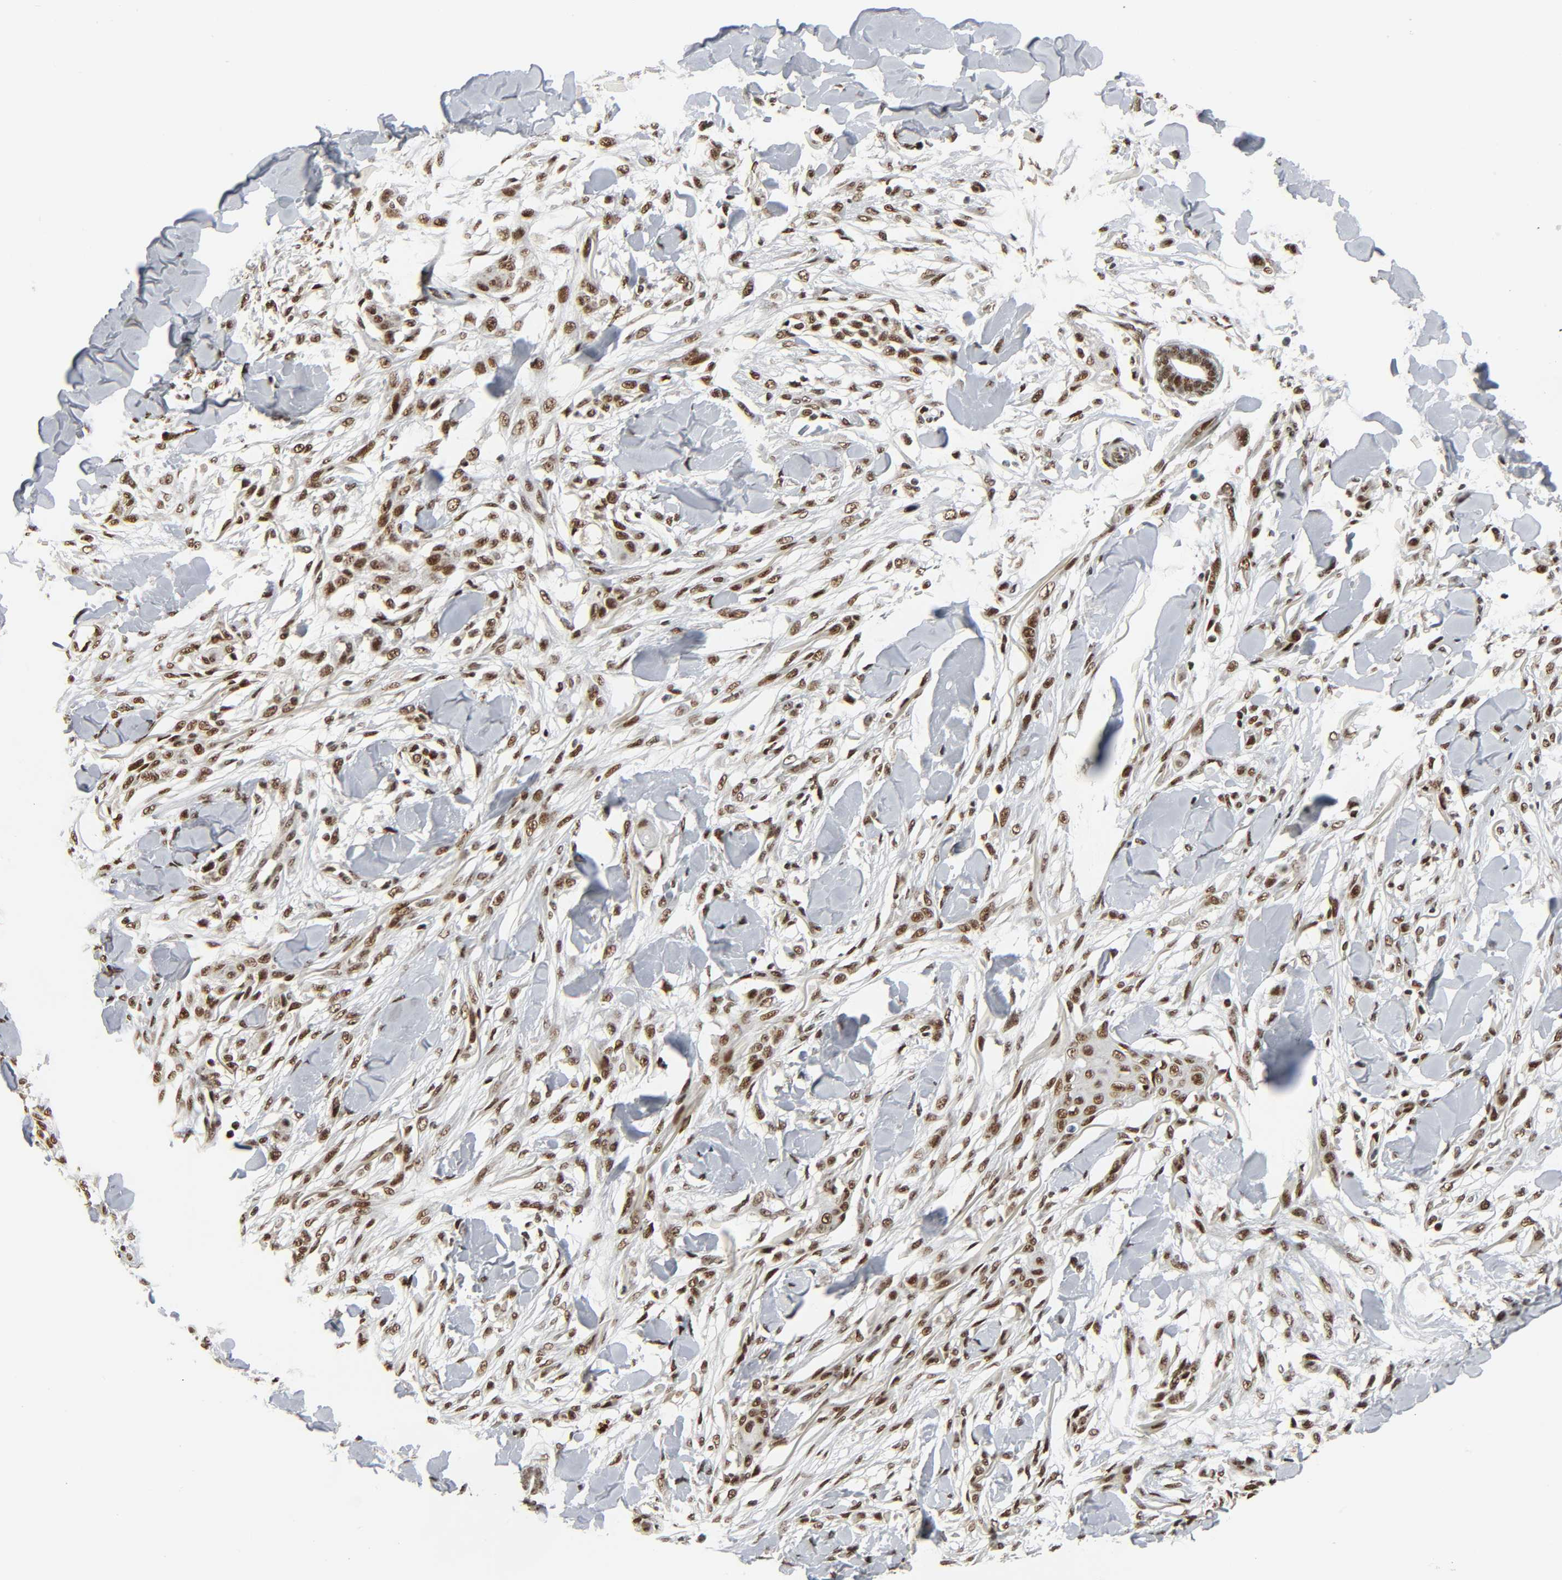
{"staining": {"intensity": "strong", "quantity": ">75%", "location": "nuclear"}, "tissue": "skin cancer", "cell_type": "Tumor cells", "image_type": "cancer", "snomed": [{"axis": "morphology", "description": "Normal tissue, NOS"}, {"axis": "morphology", "description": "Squamous cell carcinoma, NOS"}, {"axis": "topography", "description": "Skin"}], "caption": "A high amount of strong nuclear expression is identified in about >75% of tumor cells in skin squamous cell carcinoma tissue. (brown staining indicates protein expression, while blue staining denotes nuclei).", "gene": "CDK9", "patient": {"sex": "female", "age": 59}}